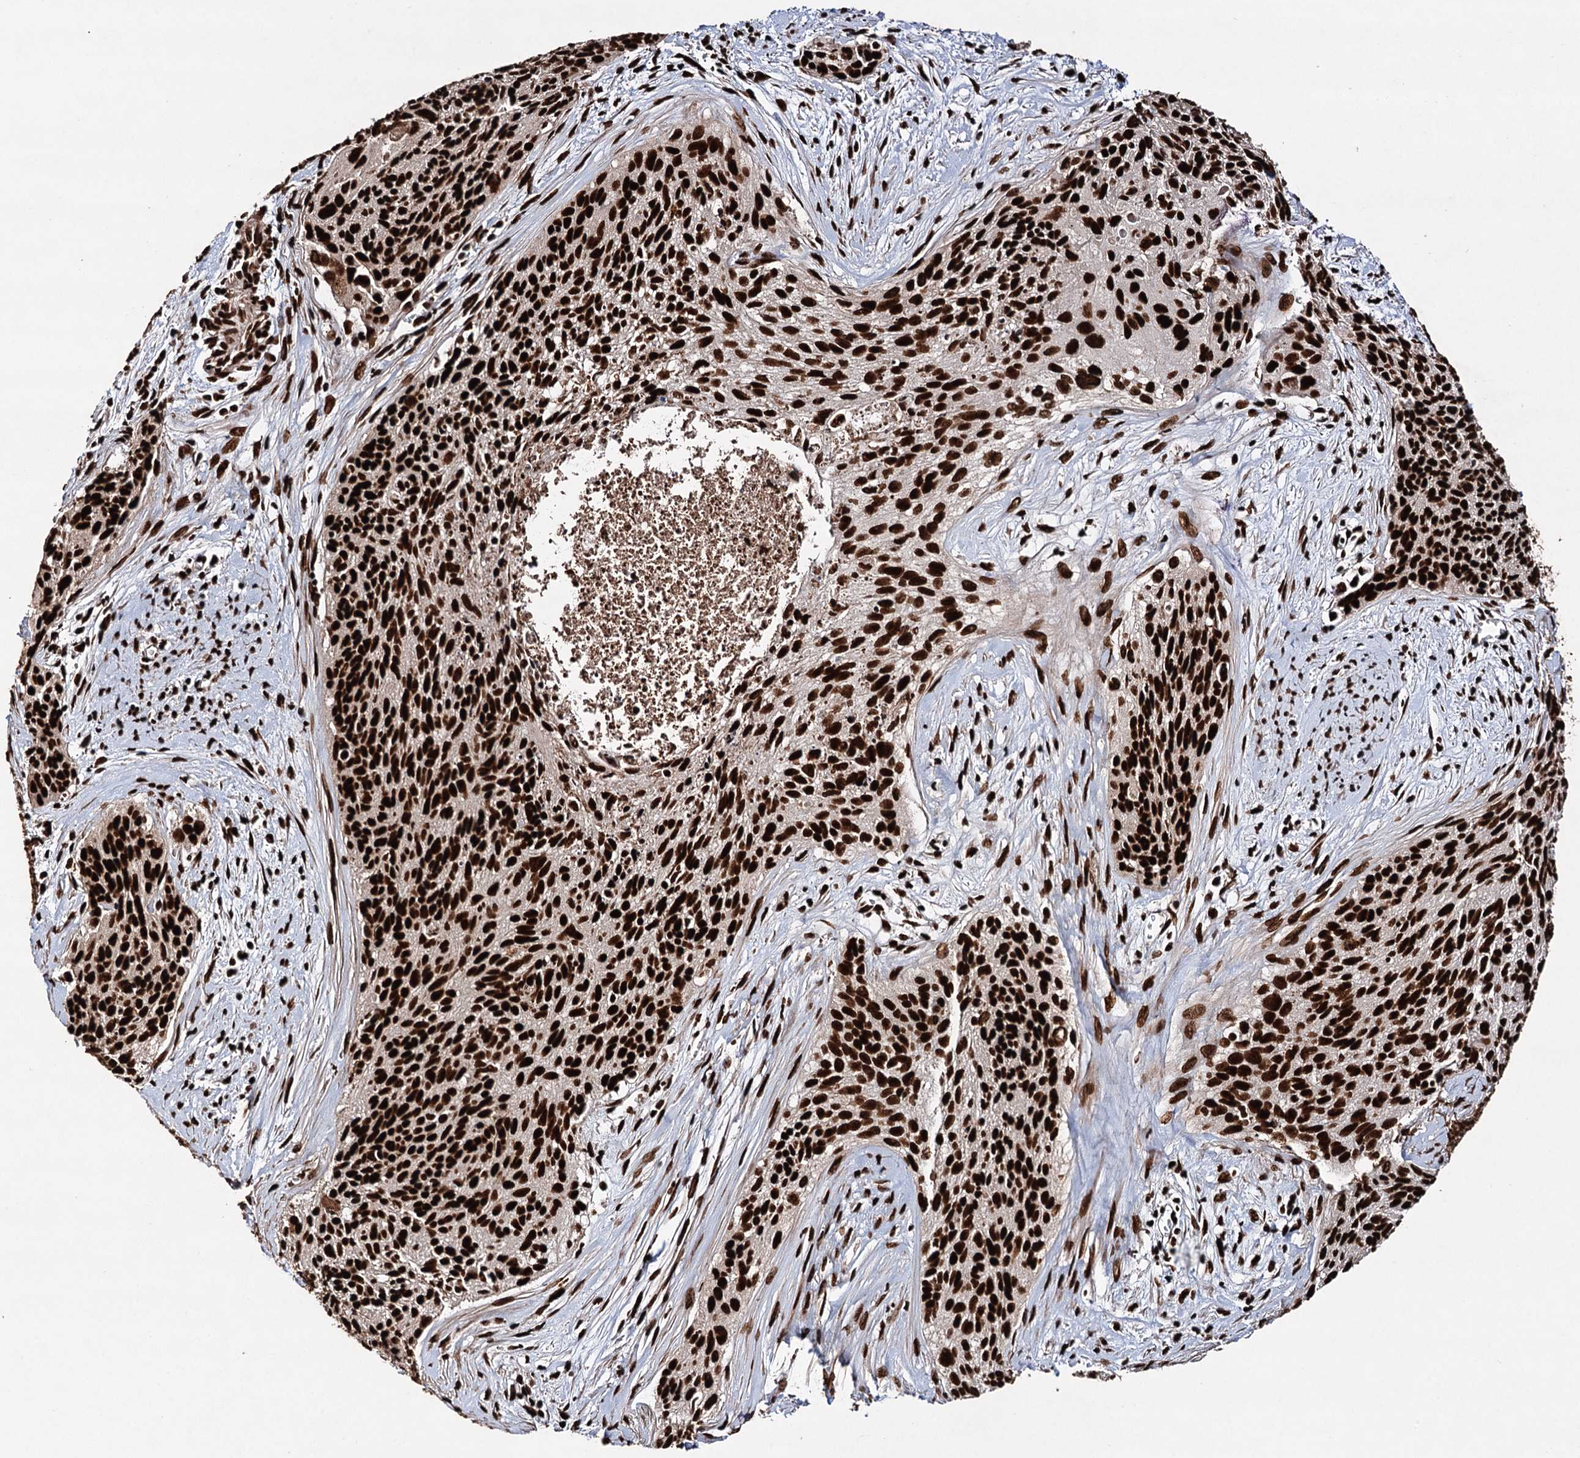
{"staining": {"intensity": "strong", "quantity": ">75%", "location": "nuclear"}, "tissue": "cervical cancer", "cell_type": "Tumor cells", "image_type": "cancer", "snomed": [{"axis": "morphology", "description": "Squamous cell carcinoma, NOS"}, {"axis": "topography", "description": "Cervix"}], "caption": "Cervical squamous cell carcinoma stained with IHC demonstrates strong nuclear staining in about >75% of tumor cells. (Stains: DAB in brown, nuclei in blue, Microscopy: brightfield microscopy at high magnification).", "gene": "MATR3", "patient": {"sex": "female", "age": 55}}